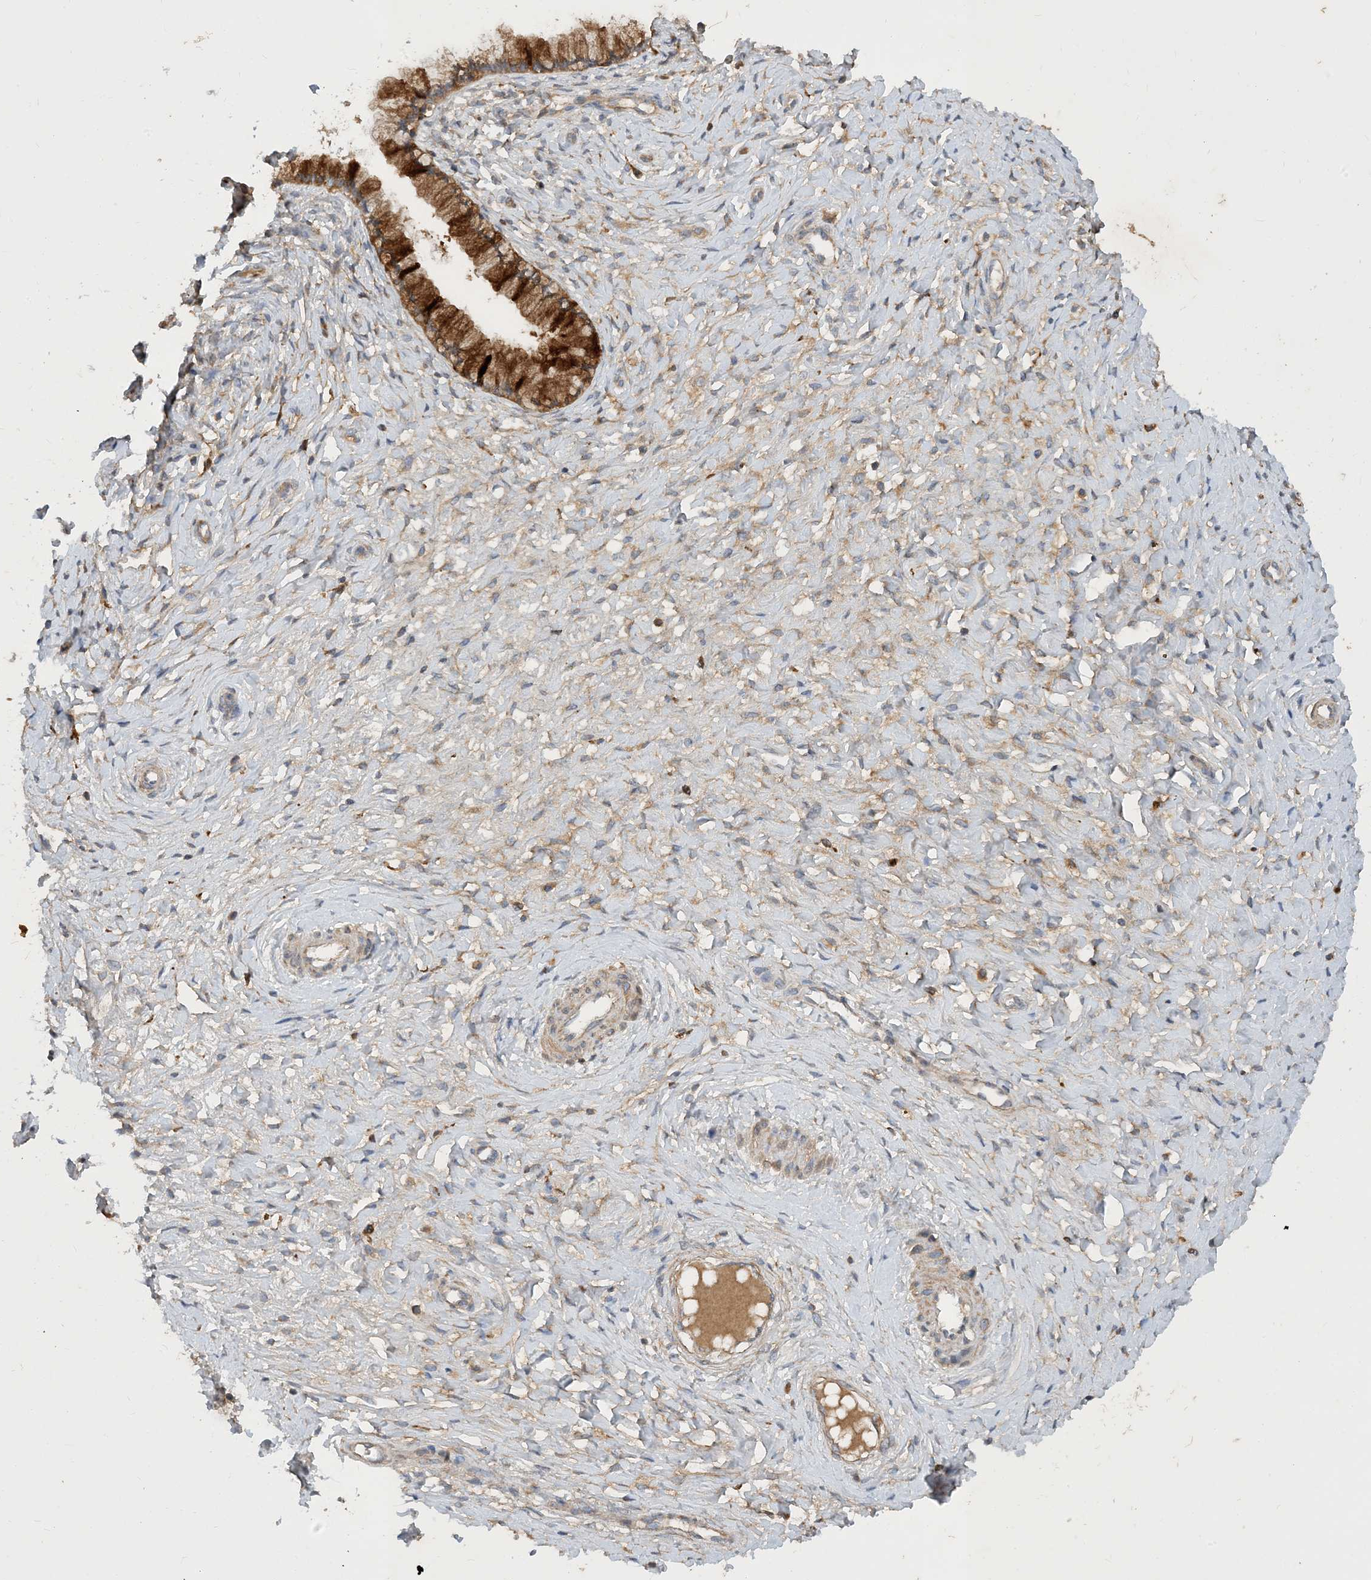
{"staining": {"intensity": "strong", "quantity": "25%-75%", "location": "cytoplasmic/membranous"}, "tissue": "cervix", "cell_type": "Glandular cells", "image_type": "normal", "snomed": [{"axis": "morphology", "description": "Normal tissue, NOS"}, {"axis": "topography", "description": "Cervix"}], "caption": "A histopathology image of cervix stained for a protein shows strong cytoplasmic/membranous brown staining in glandular cells. The staining was performed using DAB to visualize the protein expression in brown, while the nuclei were stained in blue with hematoxylin (Magnification: 20x).", "gene": "STK19", "patient": {"sex": "female", "age": 36}}